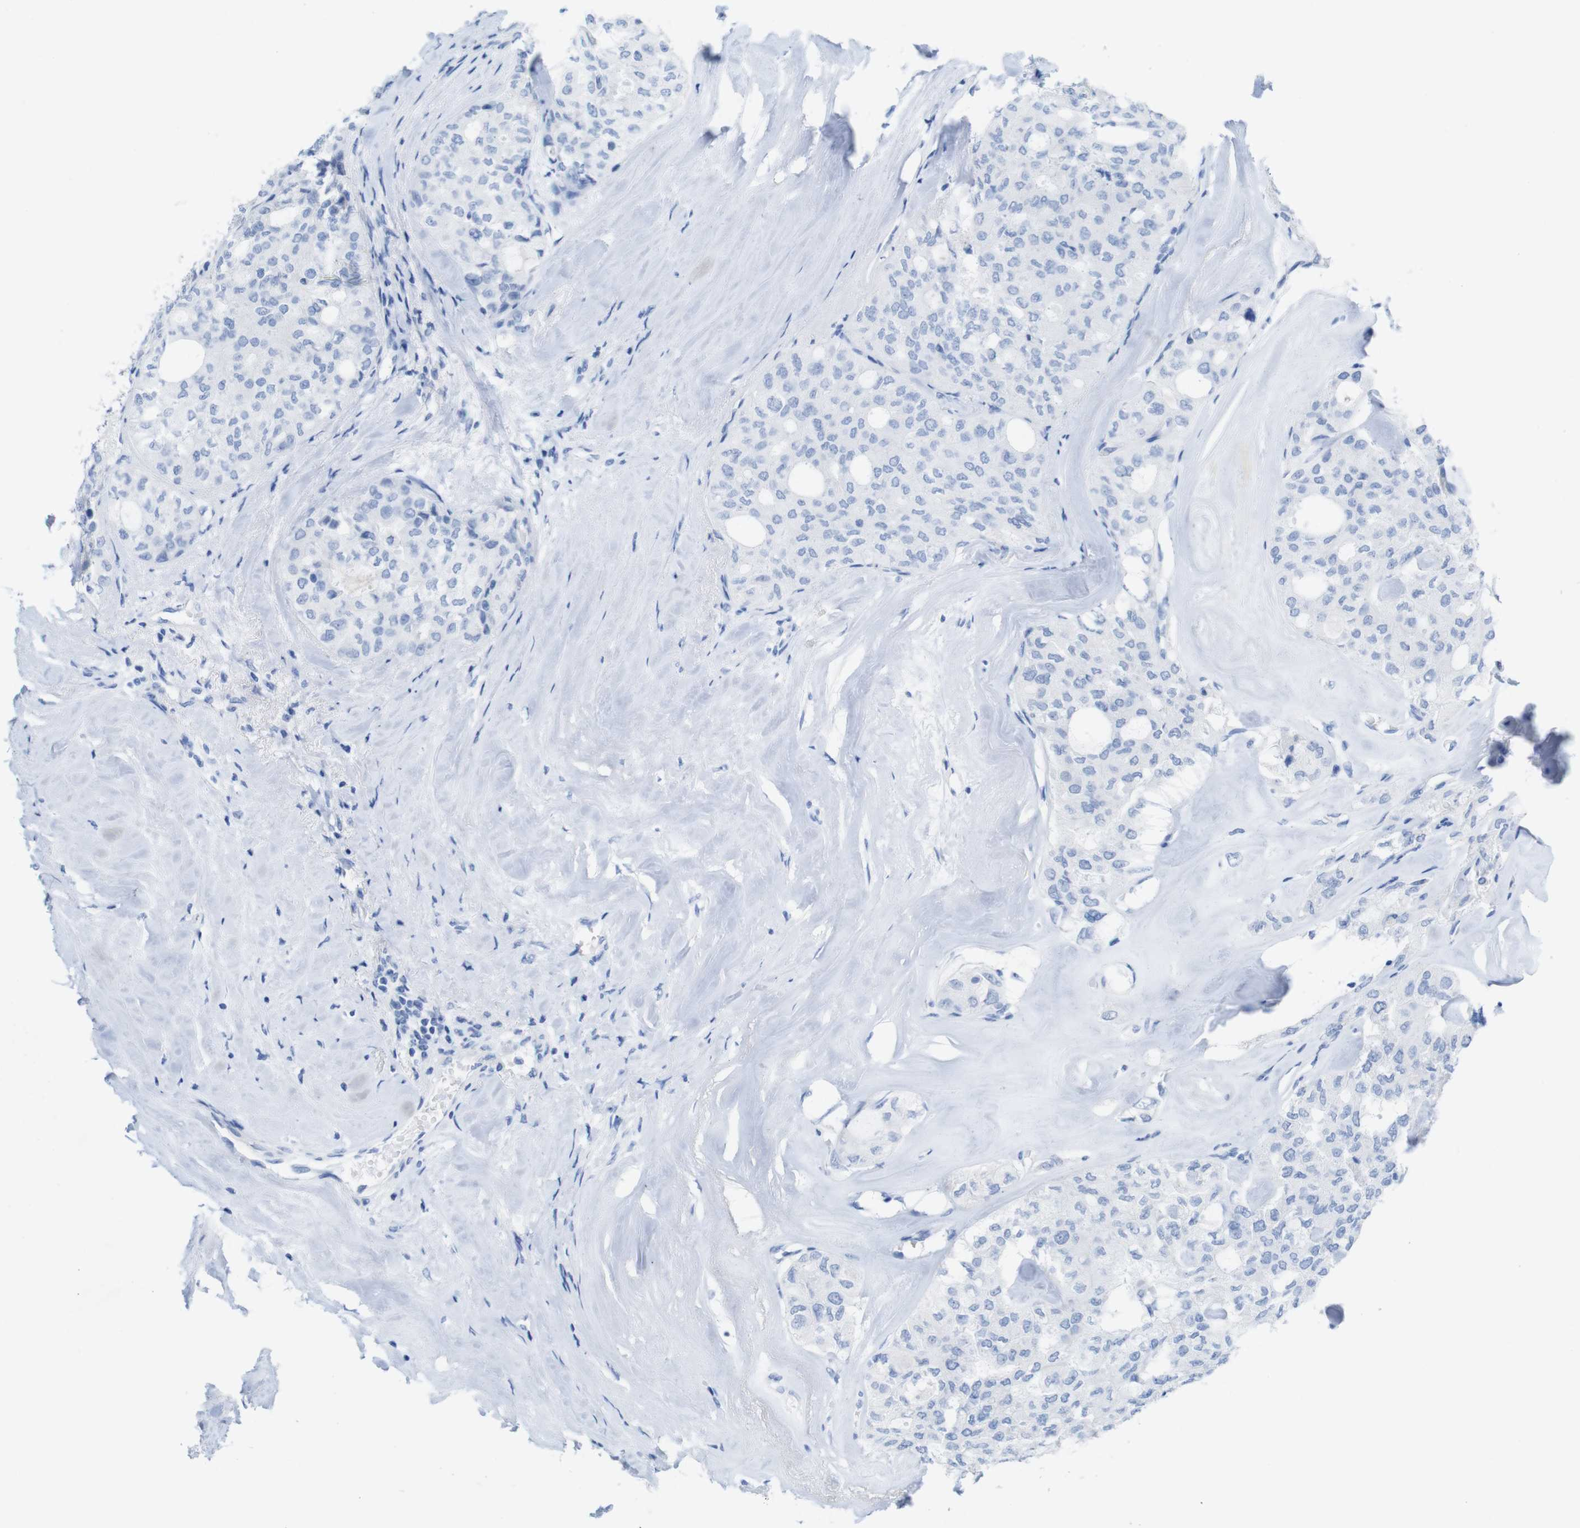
{"staining": {"intensity": "negative", "quantity": "none", "location": "none"}, "tissue": "thyroid cancer", "cell_type": "Tumor cells", "image_type": "cancer", "snomed": [{"axis": "morphology", "description": "Follicular adenoma carcinoma, NOS"}, {"axis": "topography", "description": "Thyroid gland"}], "caption": "Micrograph shows no significant protein positivity in tumor cells of thyroid follicular adenoma carcinoma.", "gene": "LAG3", "patient": {"sex": "male", "age": 75}}